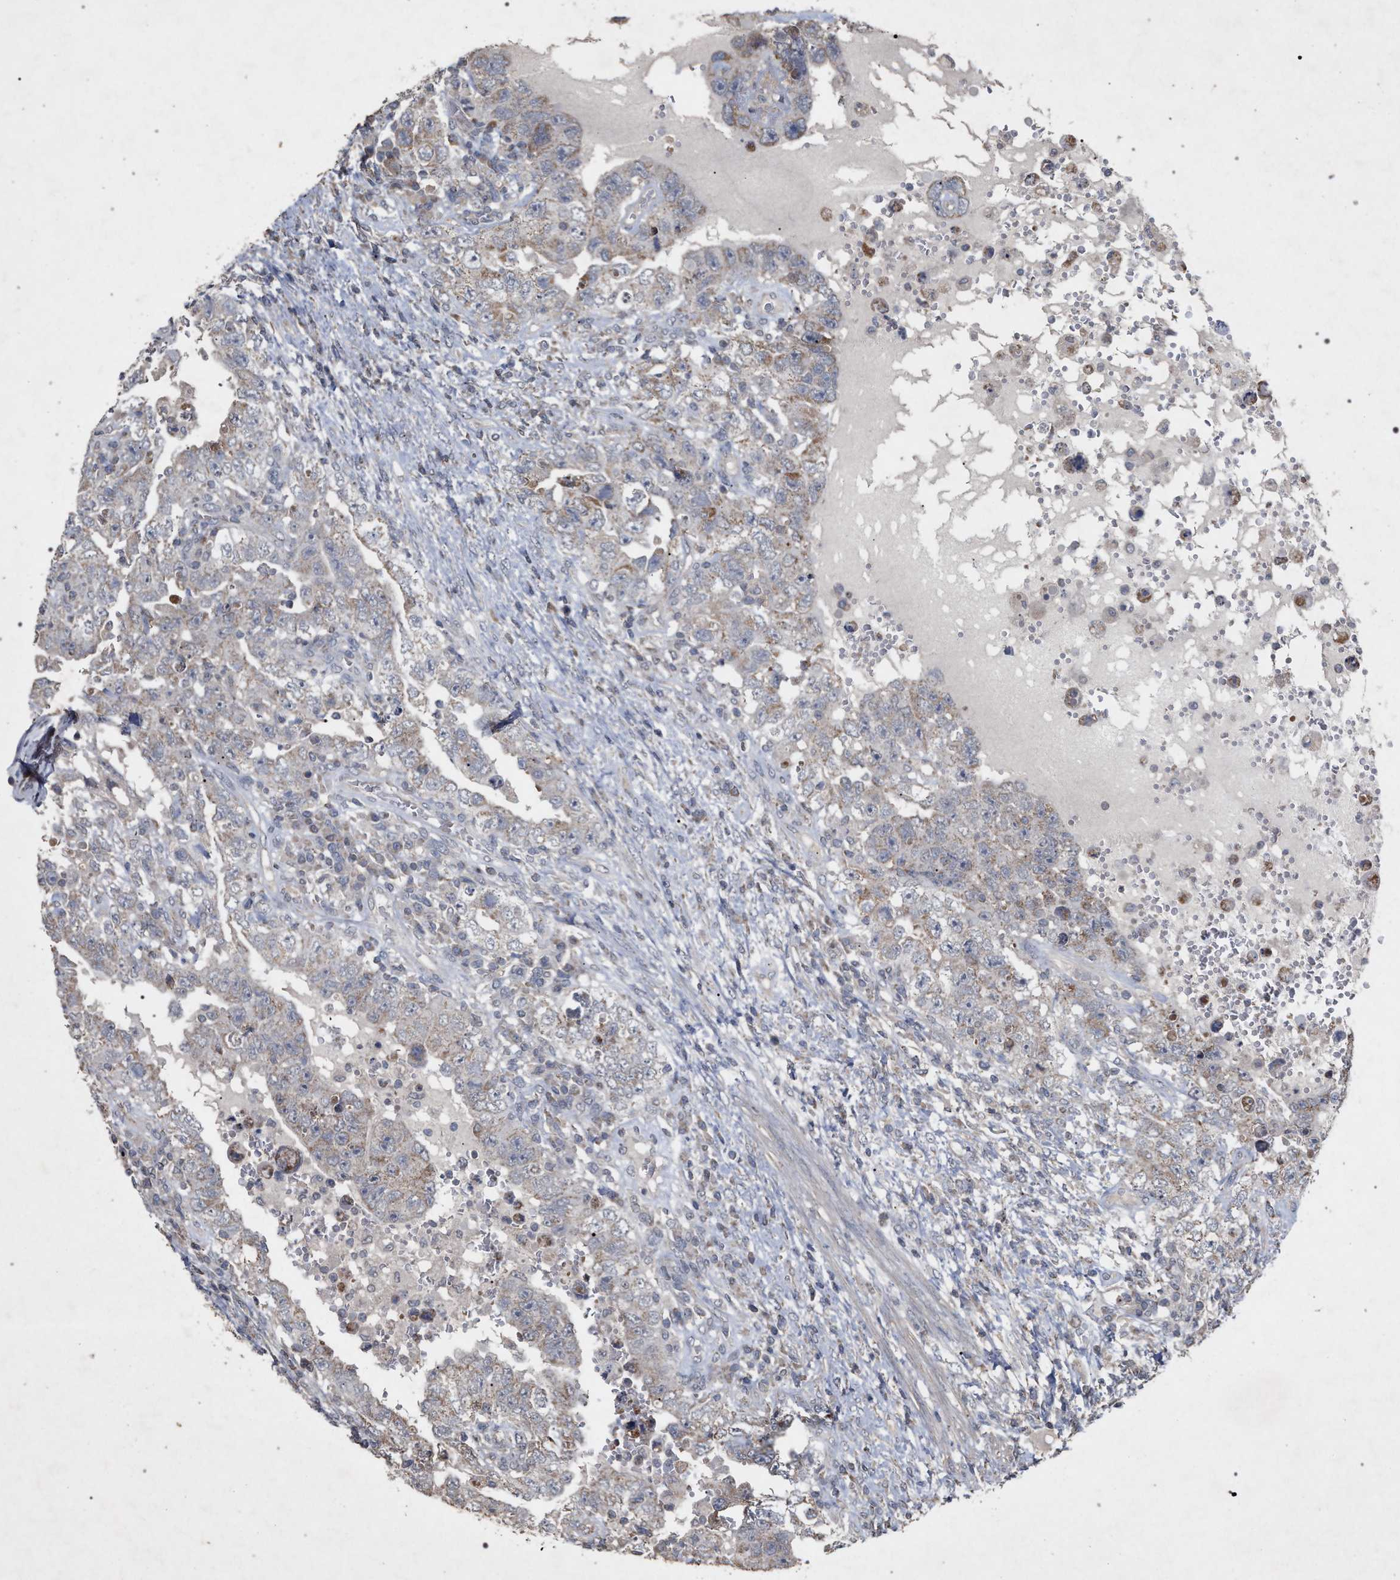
{"staining": {"intensity": "weak", "quantity": "<25%", "location": "cytoplasmic/membranous"}, "tissue": "testis cancer", "cell_type": "Tumor cells", "image_type": "cancer", "snomed": [{"axis": "morphology", "description": "Carcinoma, Embryonal, NOS"}, {"axis": "topography", "description": "Testis"}], "caption": "This histopathology image is of testis cancer (embryonal carcinoma) stained with IHC to label a protein in brown with the nuclei are counter-stained blue. There is no staining in tumor cells.", "gene": "PKD2L1", "patient": {"sex": "male", "age": 26}}